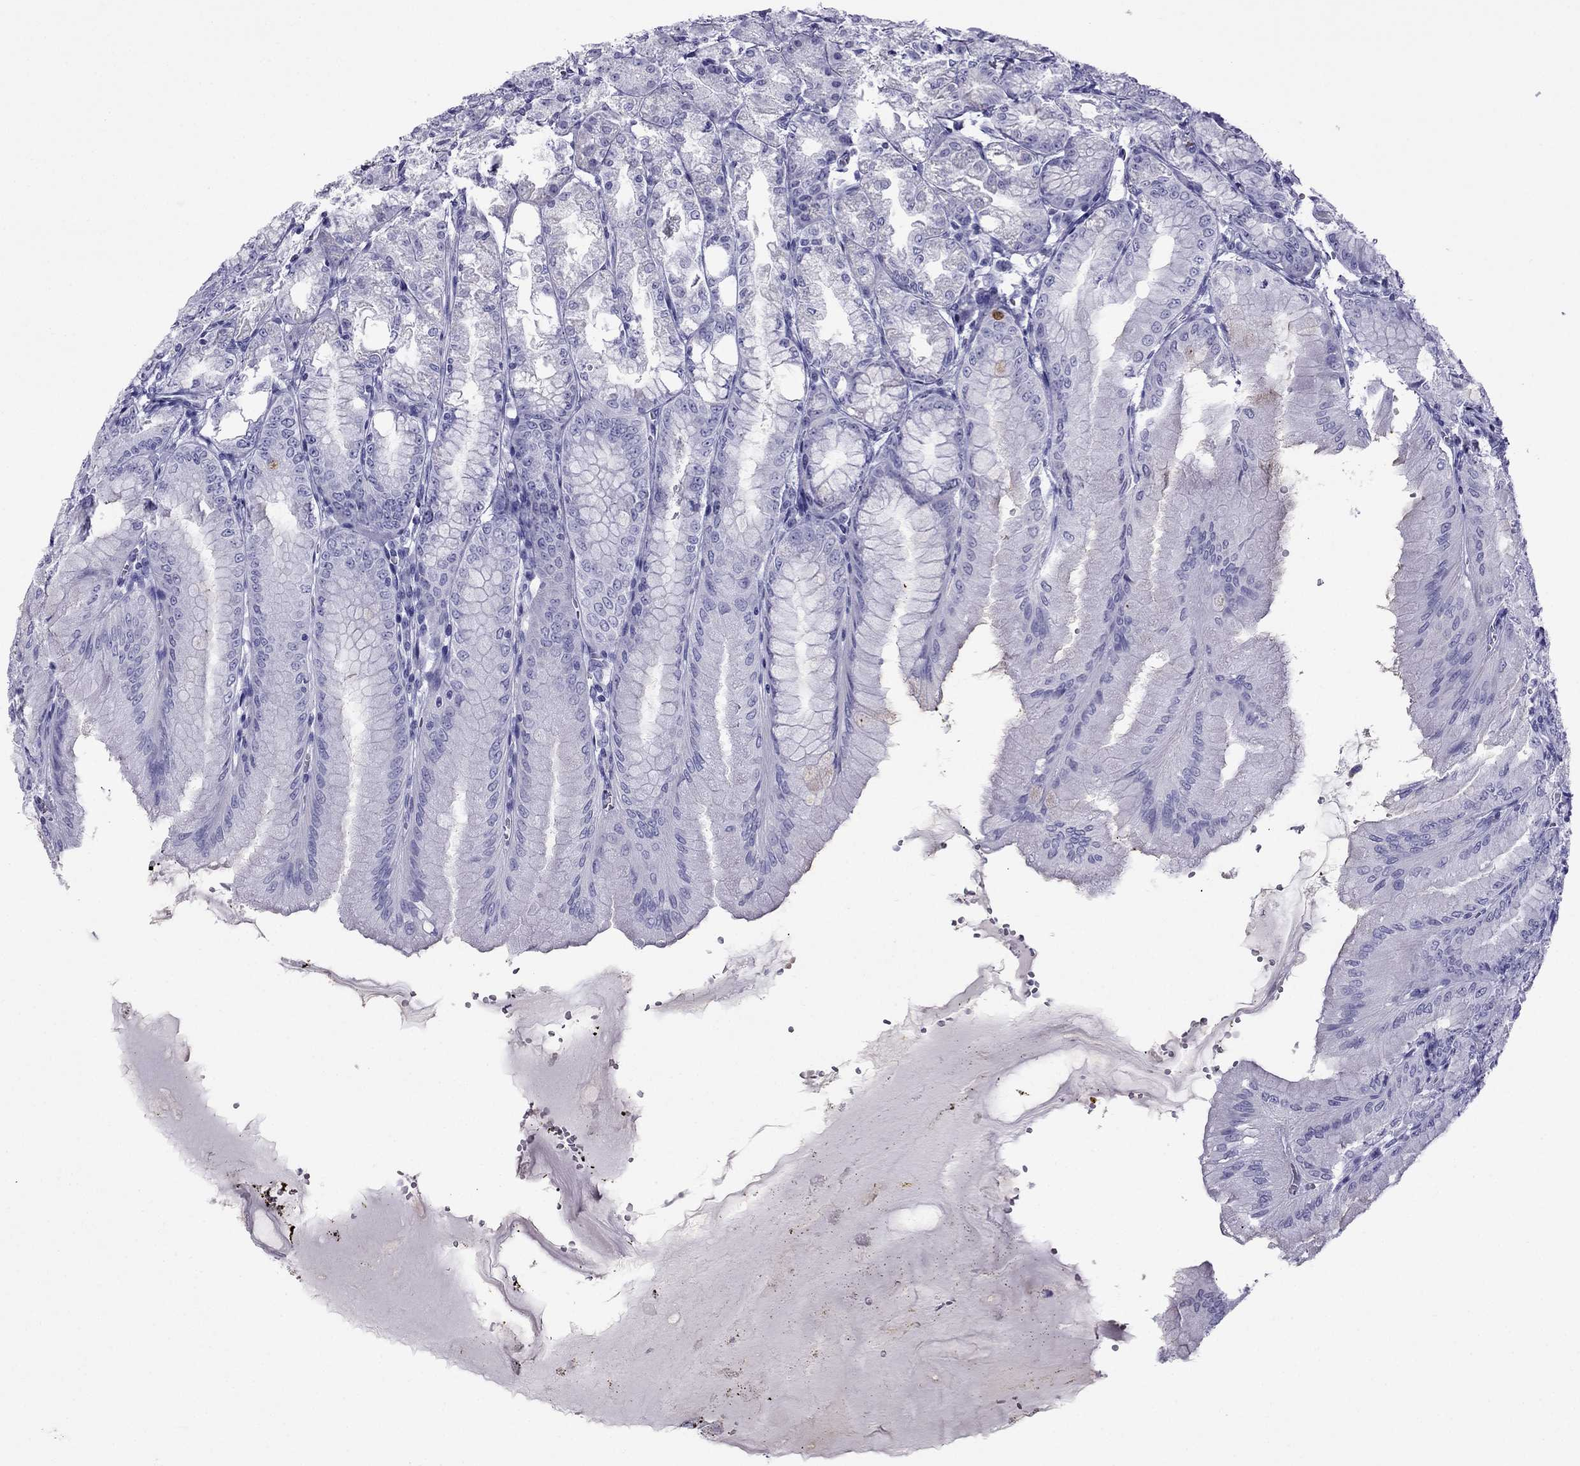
{"staining": {"intensity": "negative", "quantity": "none", "location": "none"}, "tissue": "stomach", "cell_type": "Glandular cells", "image_type": "normal", "snomed": [{"axis": "morphology", "description": "Normal tissue, NOS"}, {"axis": "topography", "description": "Stomach, lower"}], "caption": "Human stomach stained for a protein using immunohistochemistry exhibits no positivity in glandular cells.", "gene": "TFF3", "patient": {"sex": "male", "age": 71}}